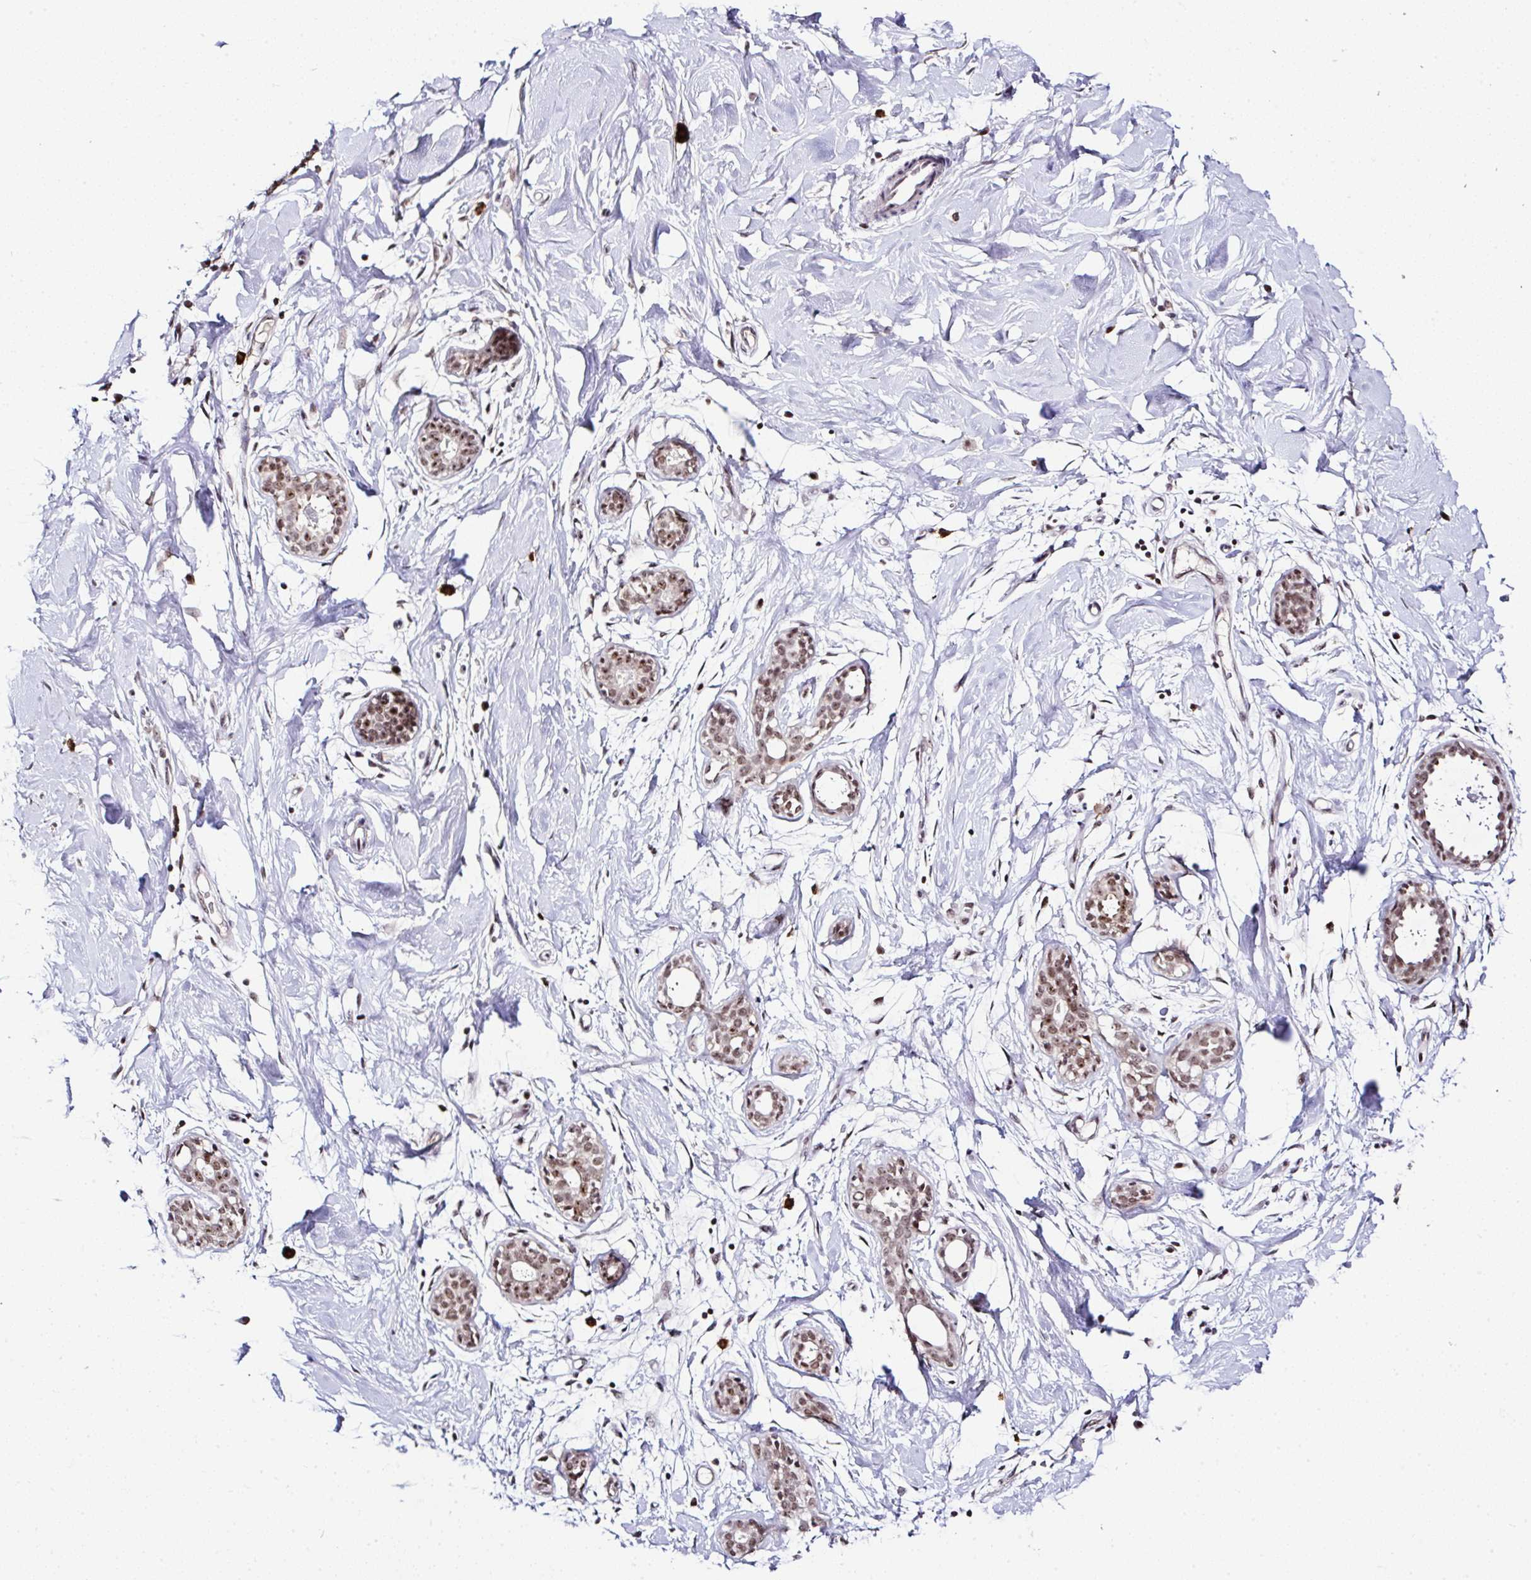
{"staining": {"intensity": "negative", "quantity": "none", "location": "none"}, "tissue": "breast", "cell_type": "Adipocytes", "image_type": "normal", "snomed": [{"axis": "morphology", "description": "Normal tissue, NOS"}, {"axis": "topography", "description": "Breast"}], "caption": "The IHC photomicrograph has no significant expression in adipocytes of breast.", "gene": "PTPN2", "patient": {"sex": "female", "age": 27}}